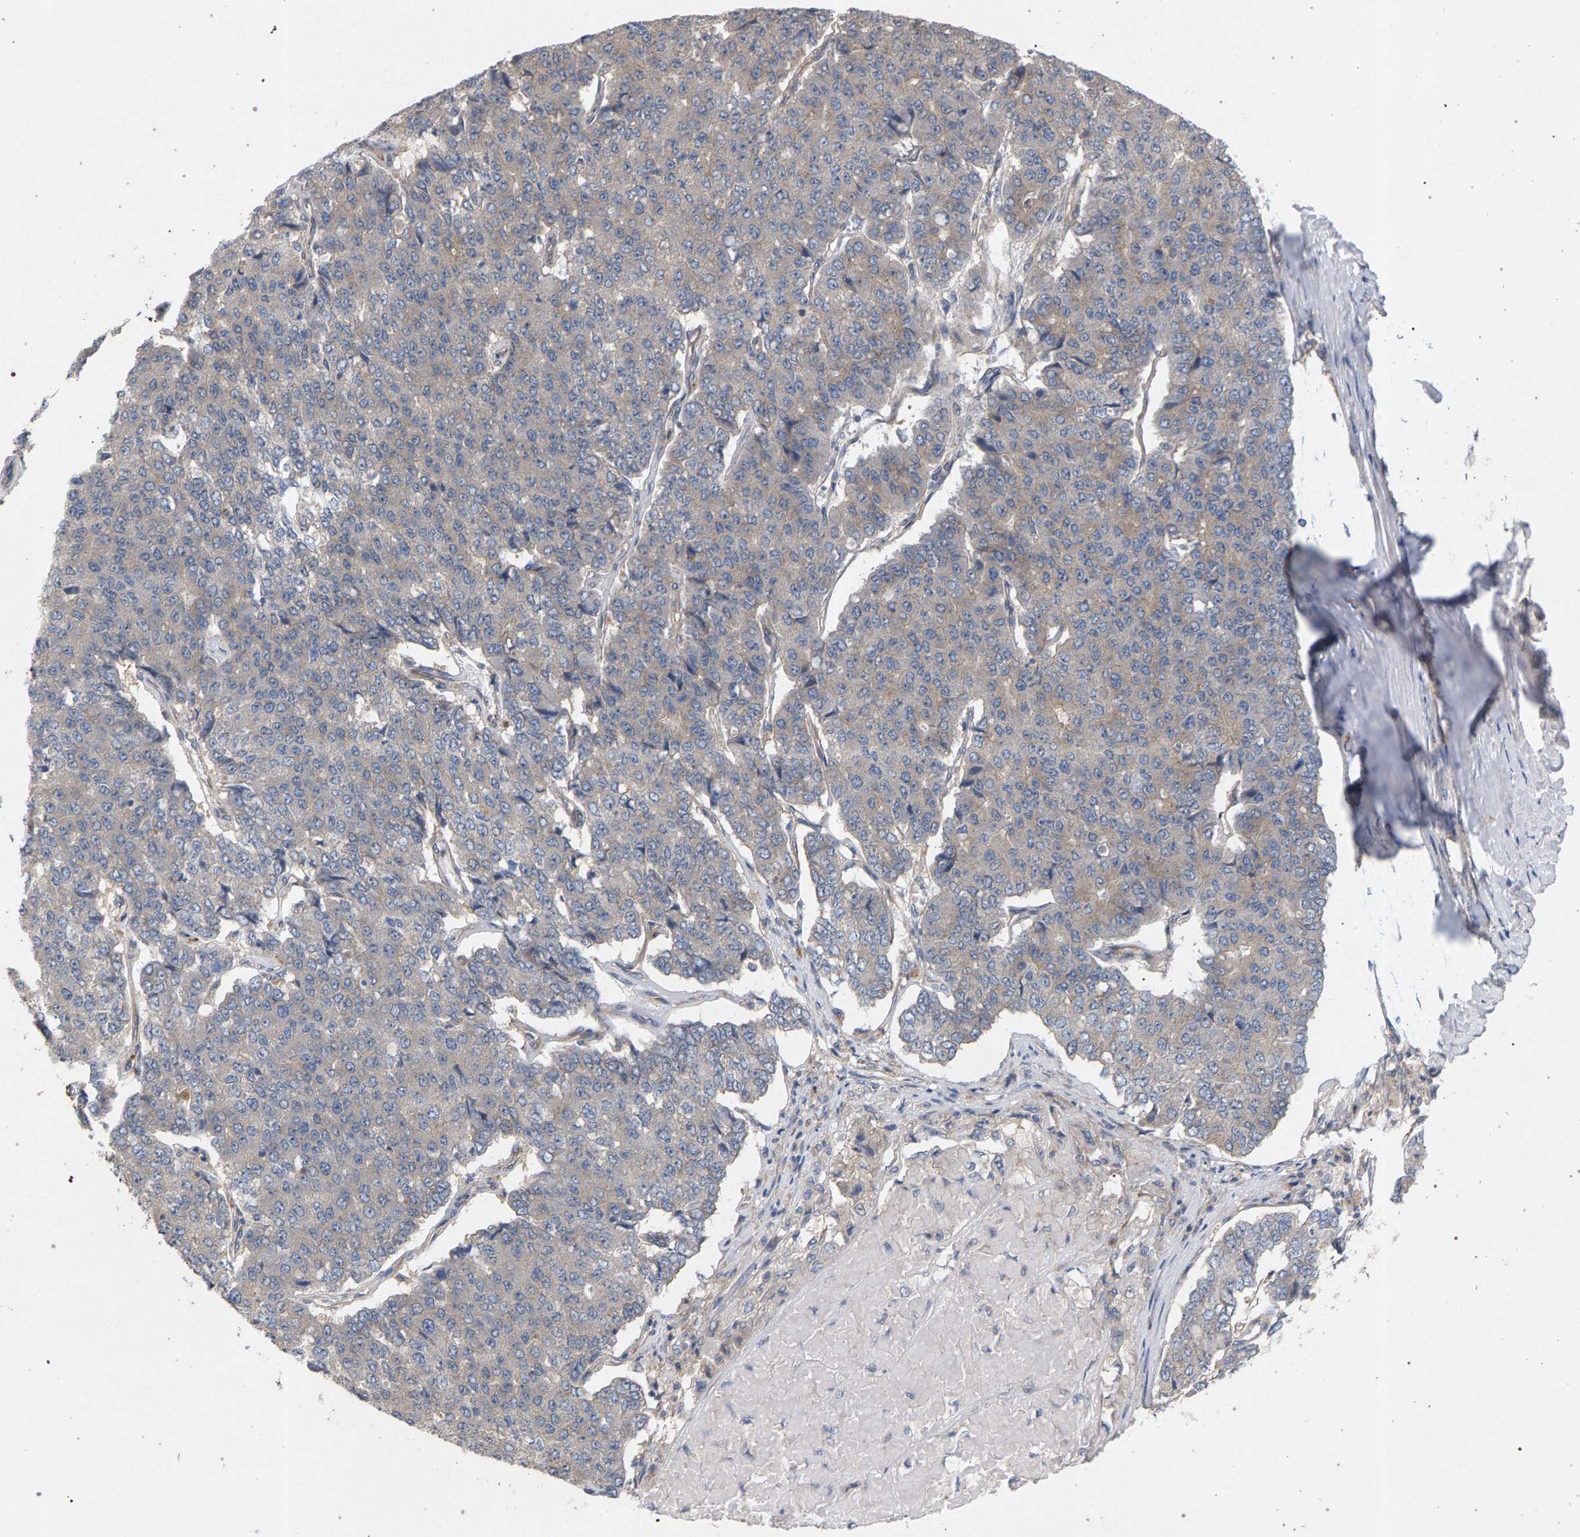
{"staining": {"intensity": "weak", "quantity": "25%-75%", "location": "cytoplasmic/membranous"}, "tissue": "pancreatic cancer", "cell_type": "Tumor cells", "image_type": "cancer", "snomed": [{"axis": "morphology", "description": "Adenocarcinoma, NOS"}, {"axis": "topography", "description": "Pancreas"}], "caption": "High-power microscopy captured an immunohistochemistry micrograph of pancreatic cancer, revealing weak cytoplasmic/membranous staining in approximately 25%-75% of tumor cells.", "gene": "MAMDC2", "patient": {"sex": "male", "age": 50}}